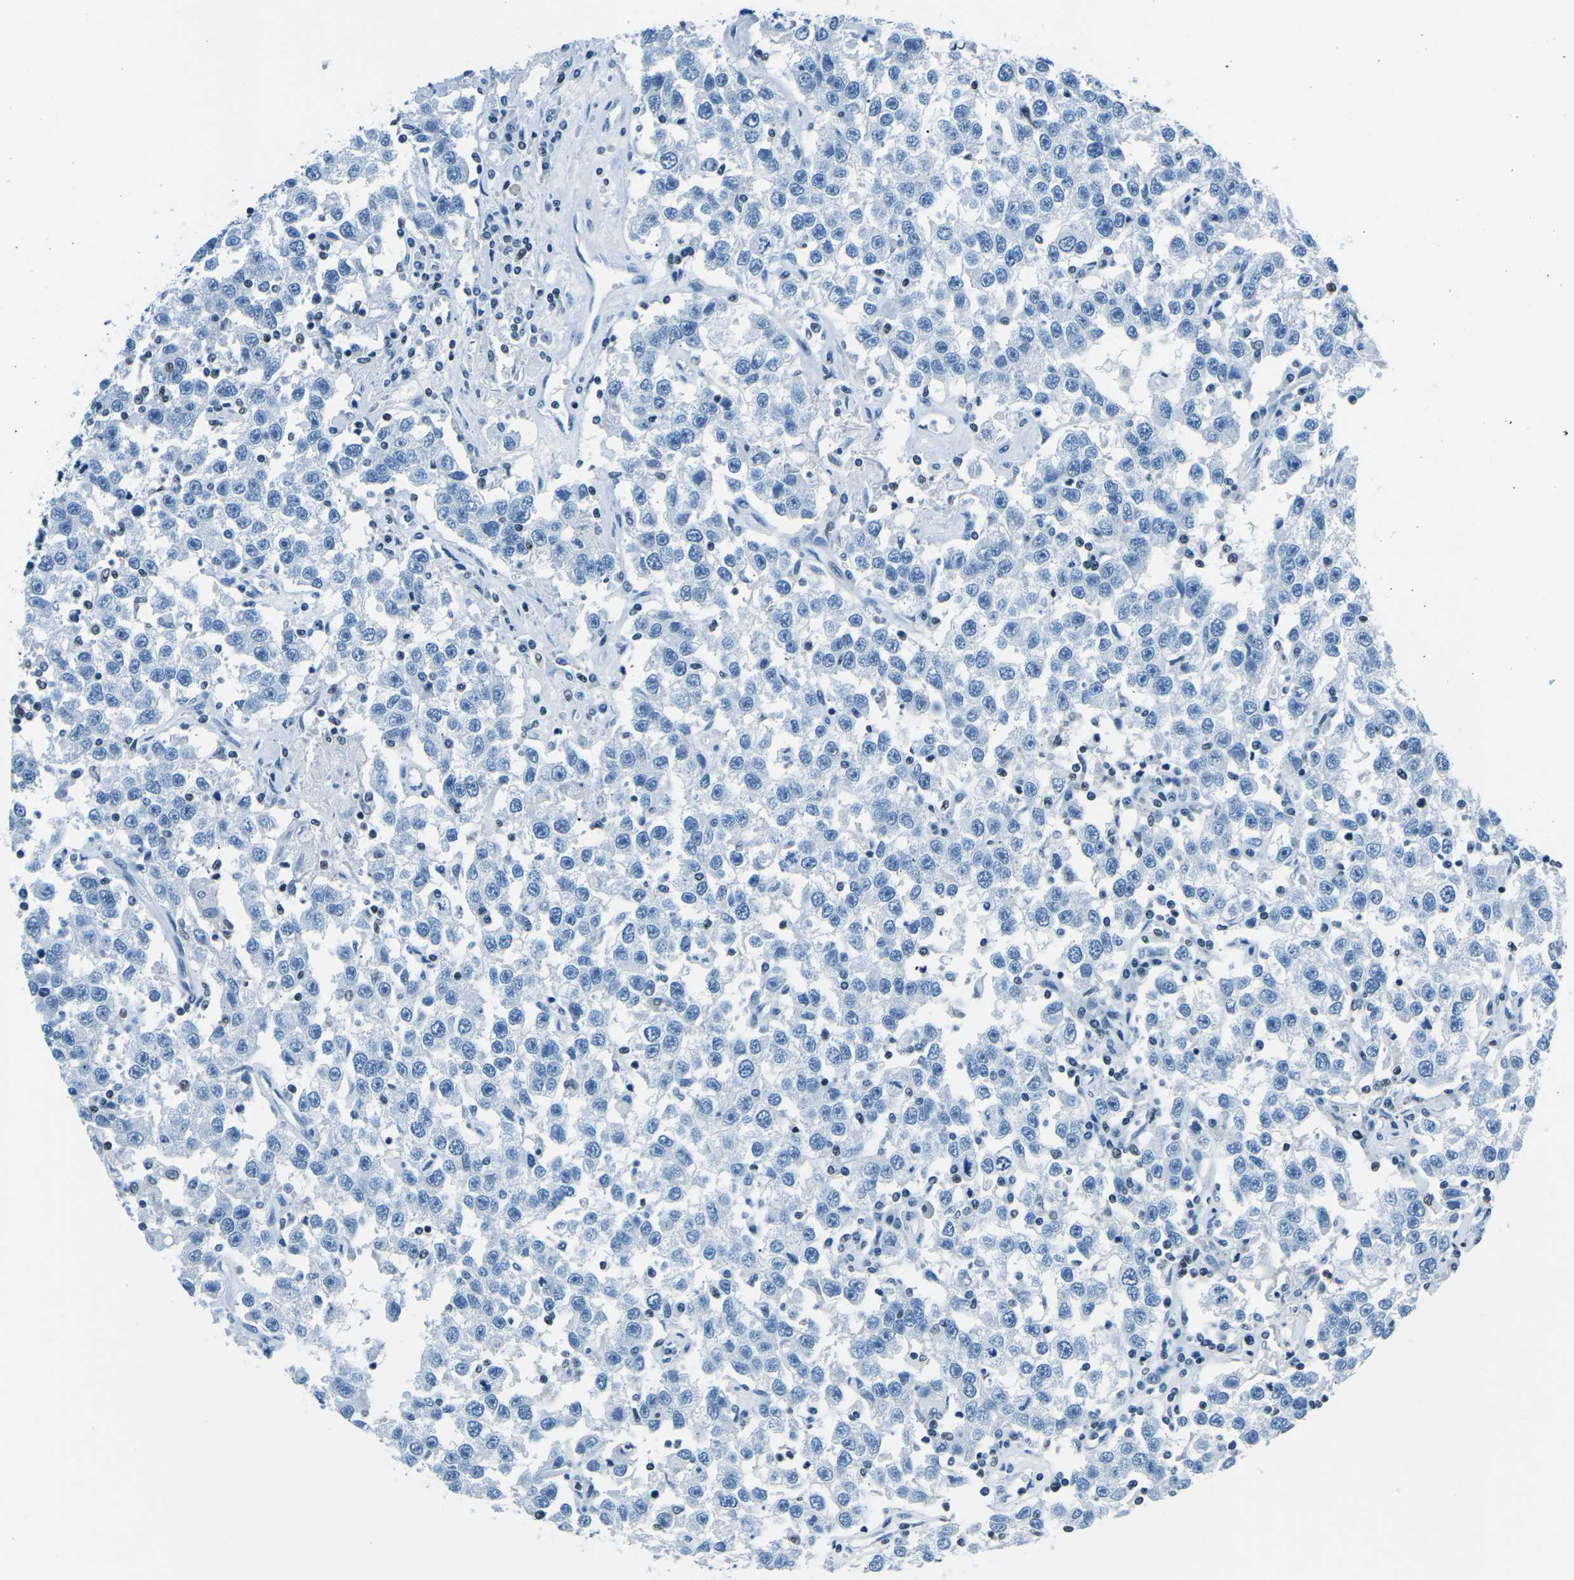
{"staining": {"intensity": "negative", "quantity": "none", "location": "none"}, "tissue": "testis cancer", "cell_type": "Tumor cells", "image_type": "cancer", "snomed": [{"axis": "morphology", "description": "Seminoma, NOS"}, {"axis": "topography", "description": "Testis"}], "caption": "An immunohistochemistry micrograph of testis seminoma is shown. There is no staining in tumor cells of testis seminoma. The staining was performed using DAB (3,3'-diaminobenzidine) to visualize the protein expression in brown, while the nuclei were stained in blue with hematoxylin (Magnification: 20x).", "gene": "CELF2", "patient": {"sex": "male", "age": 41}}